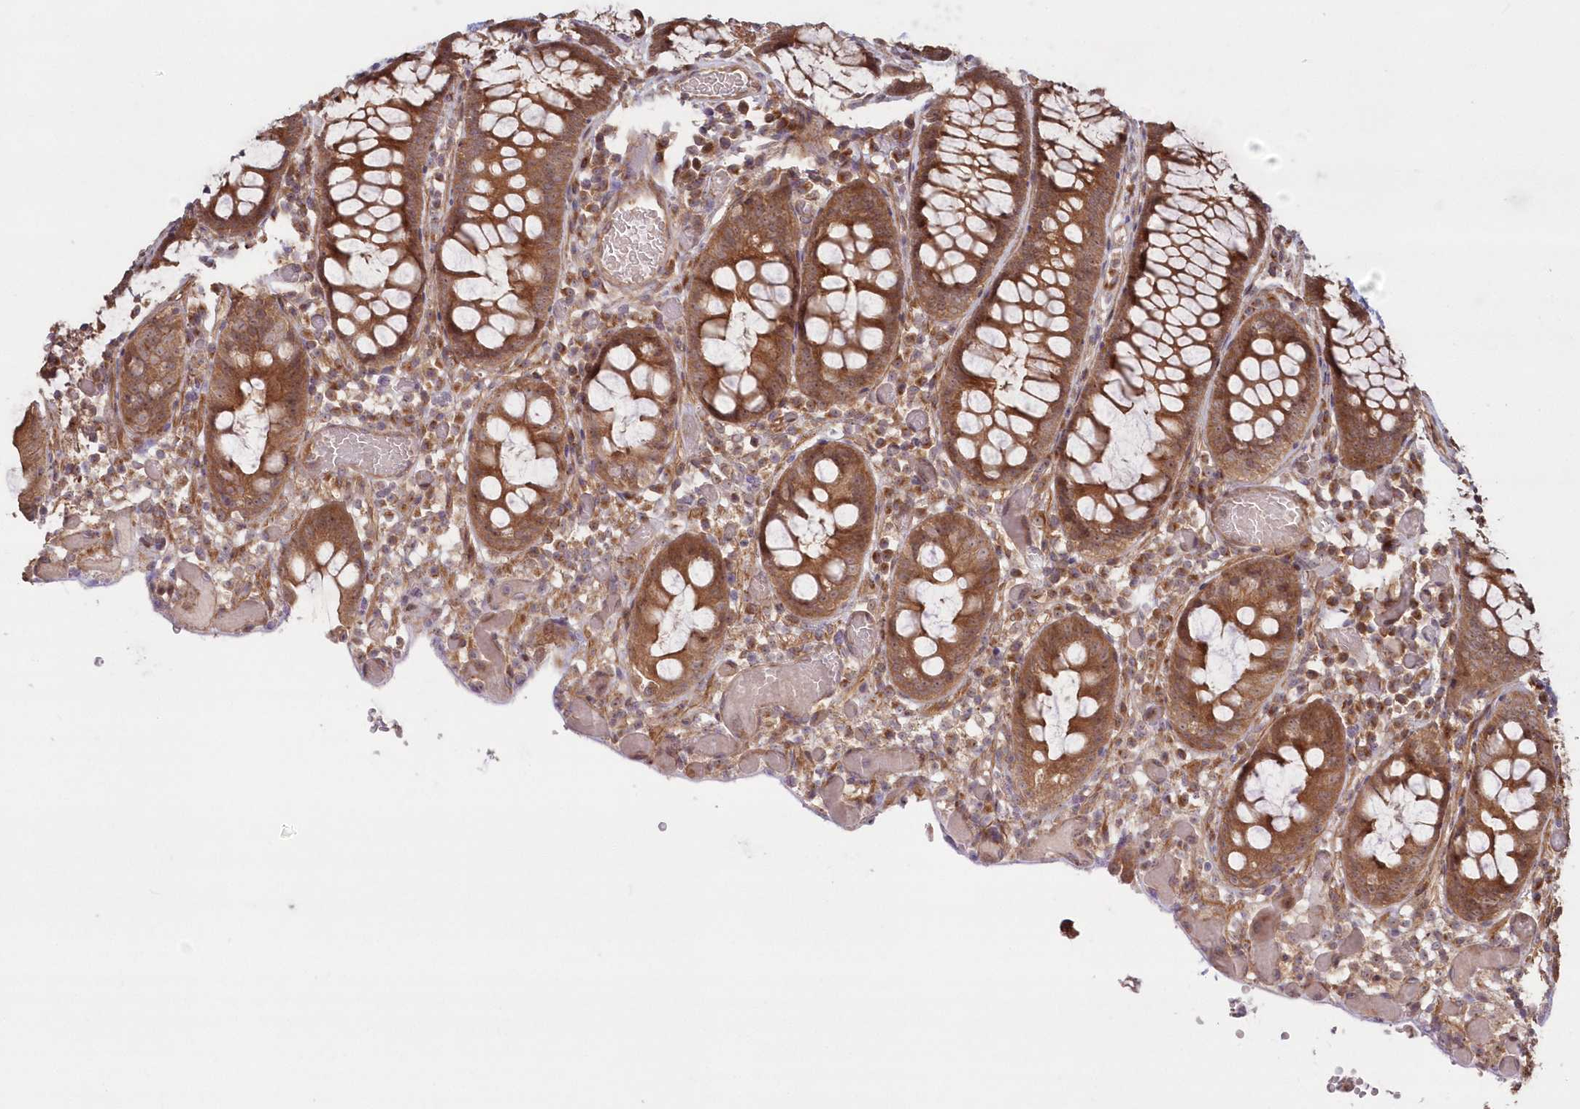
{"staining": {"intensity": "moderate", "quantity": ">75%", "location": "cytoplasmic/membranous"}, "tissue": "colon", "cell_type": "Endothelial cells", "image_type": "normal", "snomed": [{"axis": "morphology", "description": "Normal tissue, NOS"}, {"axis": "topography", "description": "Colon"}], "caption": "This micrograph displays normal colon stained with immunohistochemistry to label a protein in brown. The cytoplasmic/membranous of endothelial cells show moderate positivity for the protein. Nuclei are counter-stained blue.", "gene": "TBCA", "patient": {"sex": "male", "age": 14}}